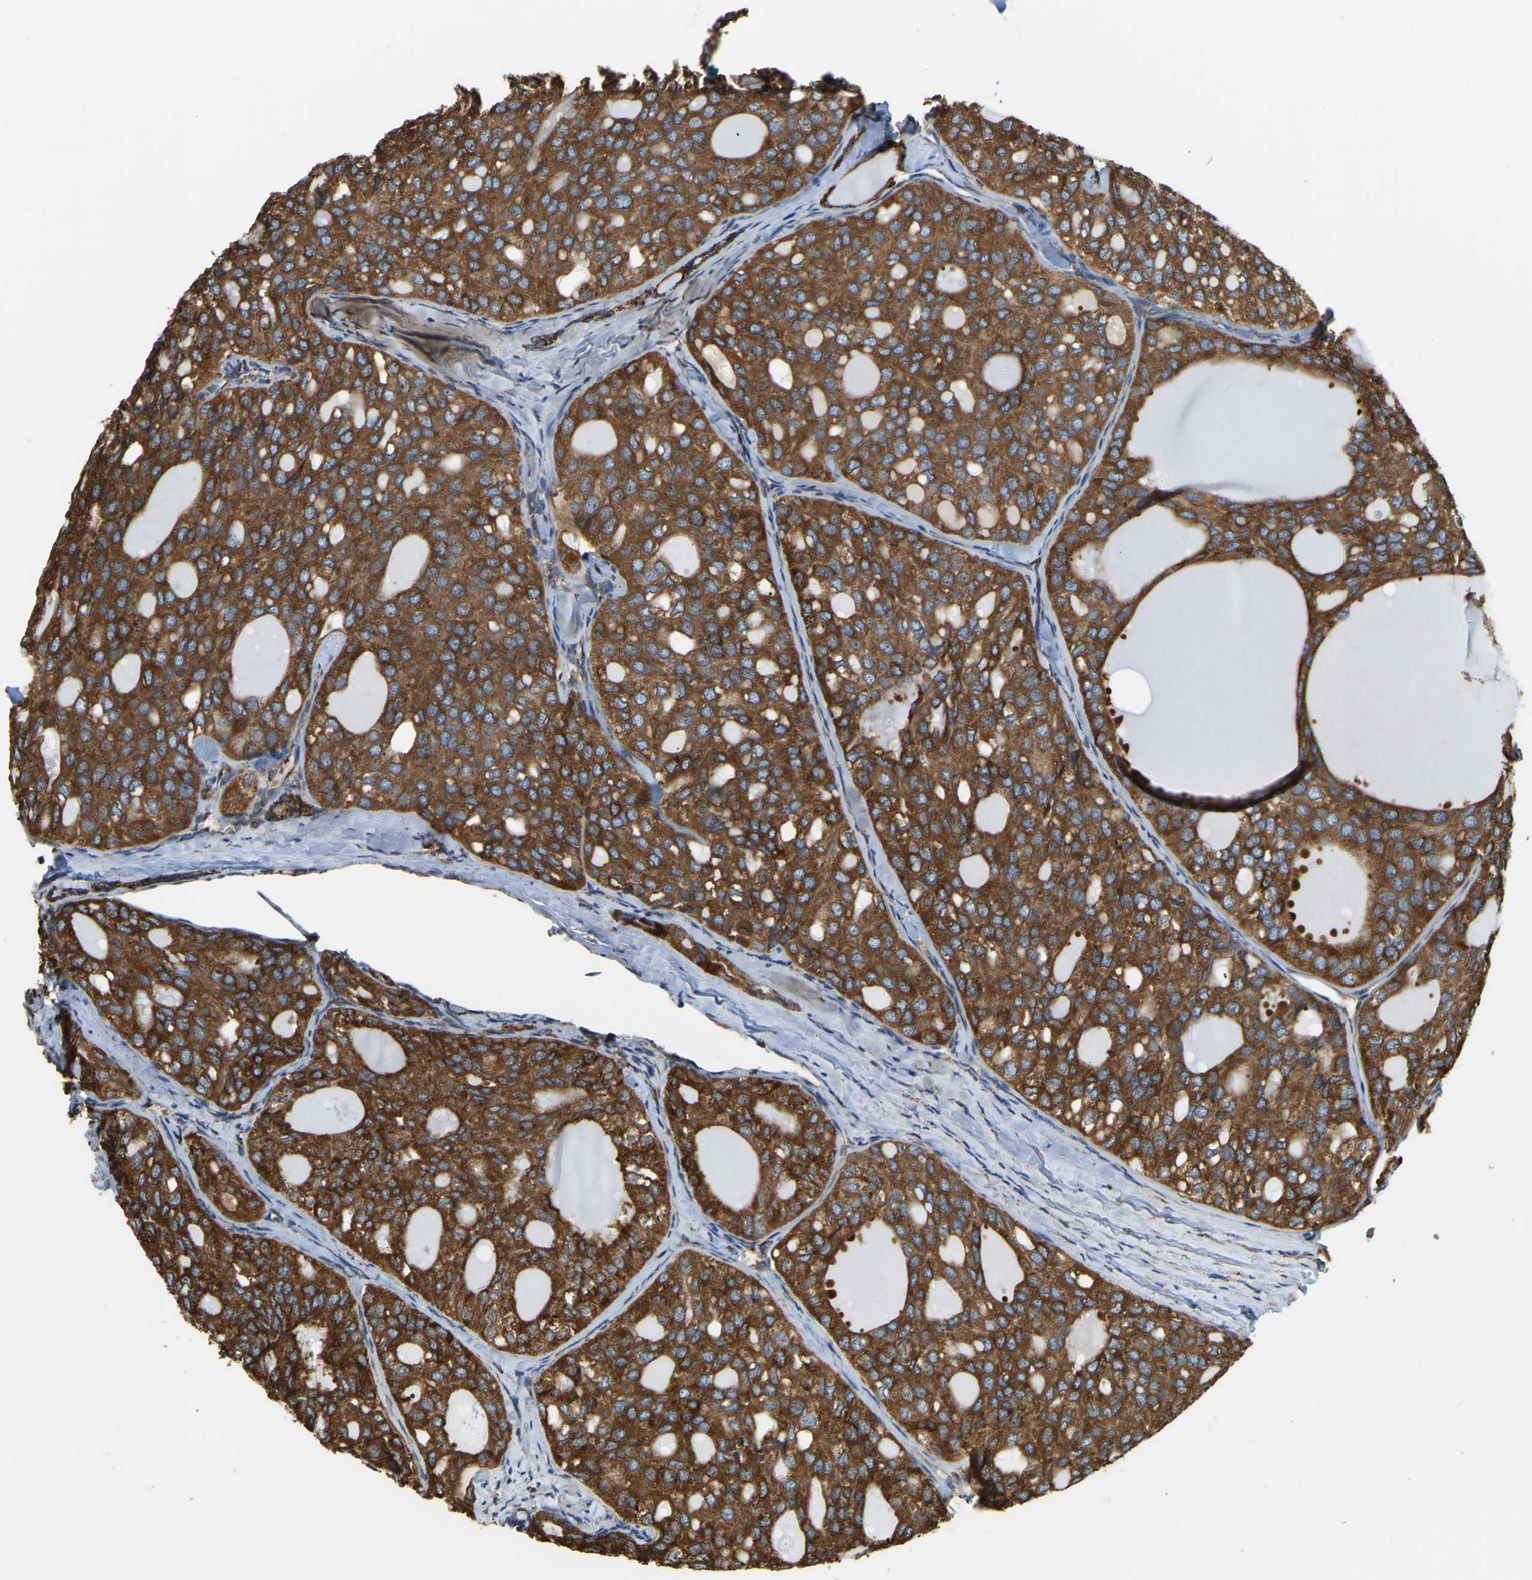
{"staining": {"intensity": "strong", "quantity": ">75%", "location": "cytoplasmic/membranous"}, "tissue": "thyroid cancer", "cell_type": "Tumor cells", "image_type": "cancer", "snomed": [{"axis": "morphology", "description": "Follicular adenoma carcinoma, NOS"}, {"axis": "topography", "description": "Thyroid gland"}], "caption": "A high-resolution image shows IHC staining of thyroid cancer, which shows strong cytoplasmic/membranous staining in about >75% of tumor cells.", "gene": "RNF115", "patient": {"sex": "male", "age": 75}}